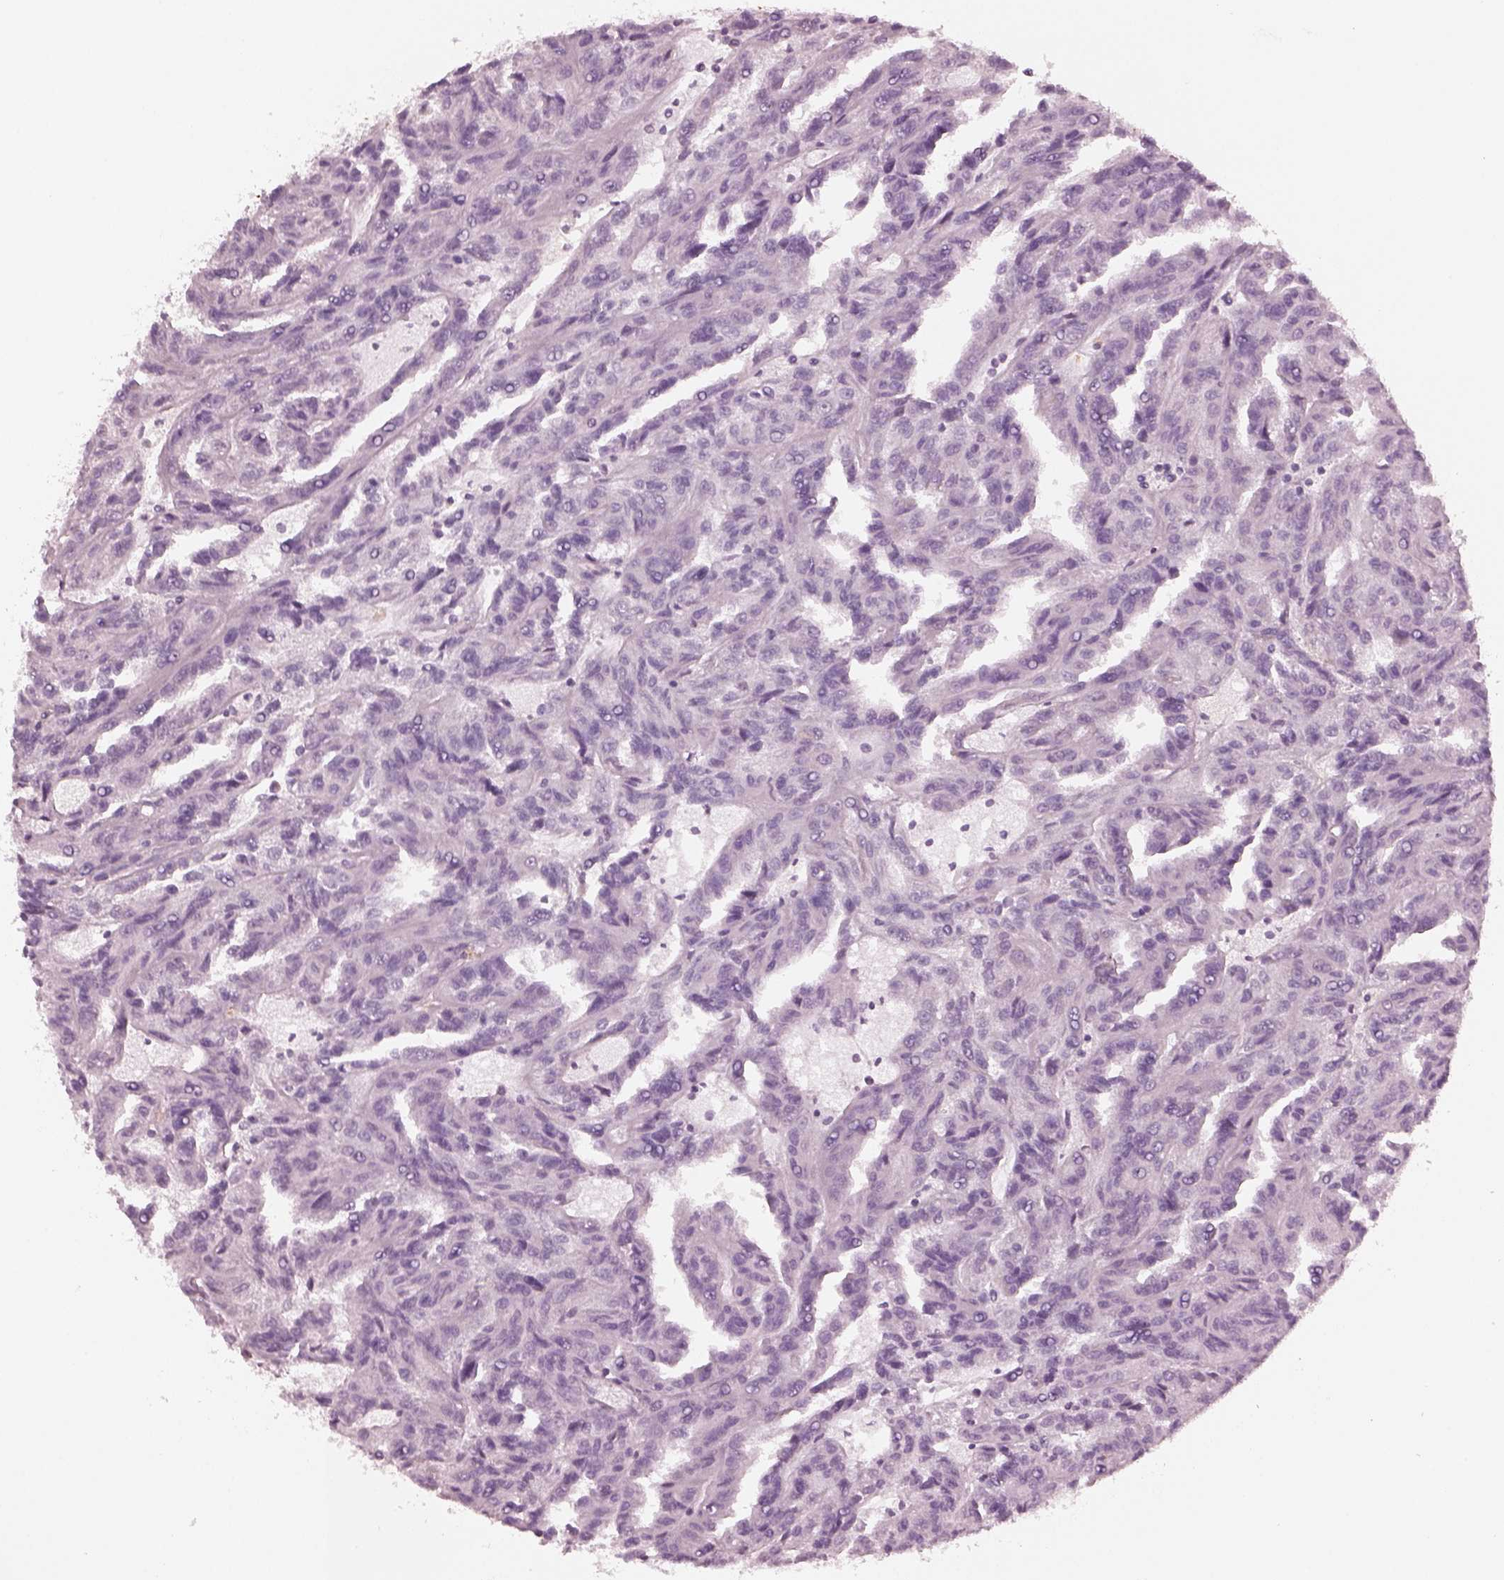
{"staining": {"intensity": "negative", "quantity": "none", "location": "none"}, "tissue": "renal cancer", "cell_type": "Tumor cells", "image_type": "cancer", "snomed": [{"axis": "morphology", "description": "Adenocarcinoma, NOS"}, {"axis": "topography", "description": "Kidney"}], "caption": "Tumor cells are negative for protein expression in human renal cancer.", "gene": "SLAMF8", "patient": {"sex": "male", "age": 79}}